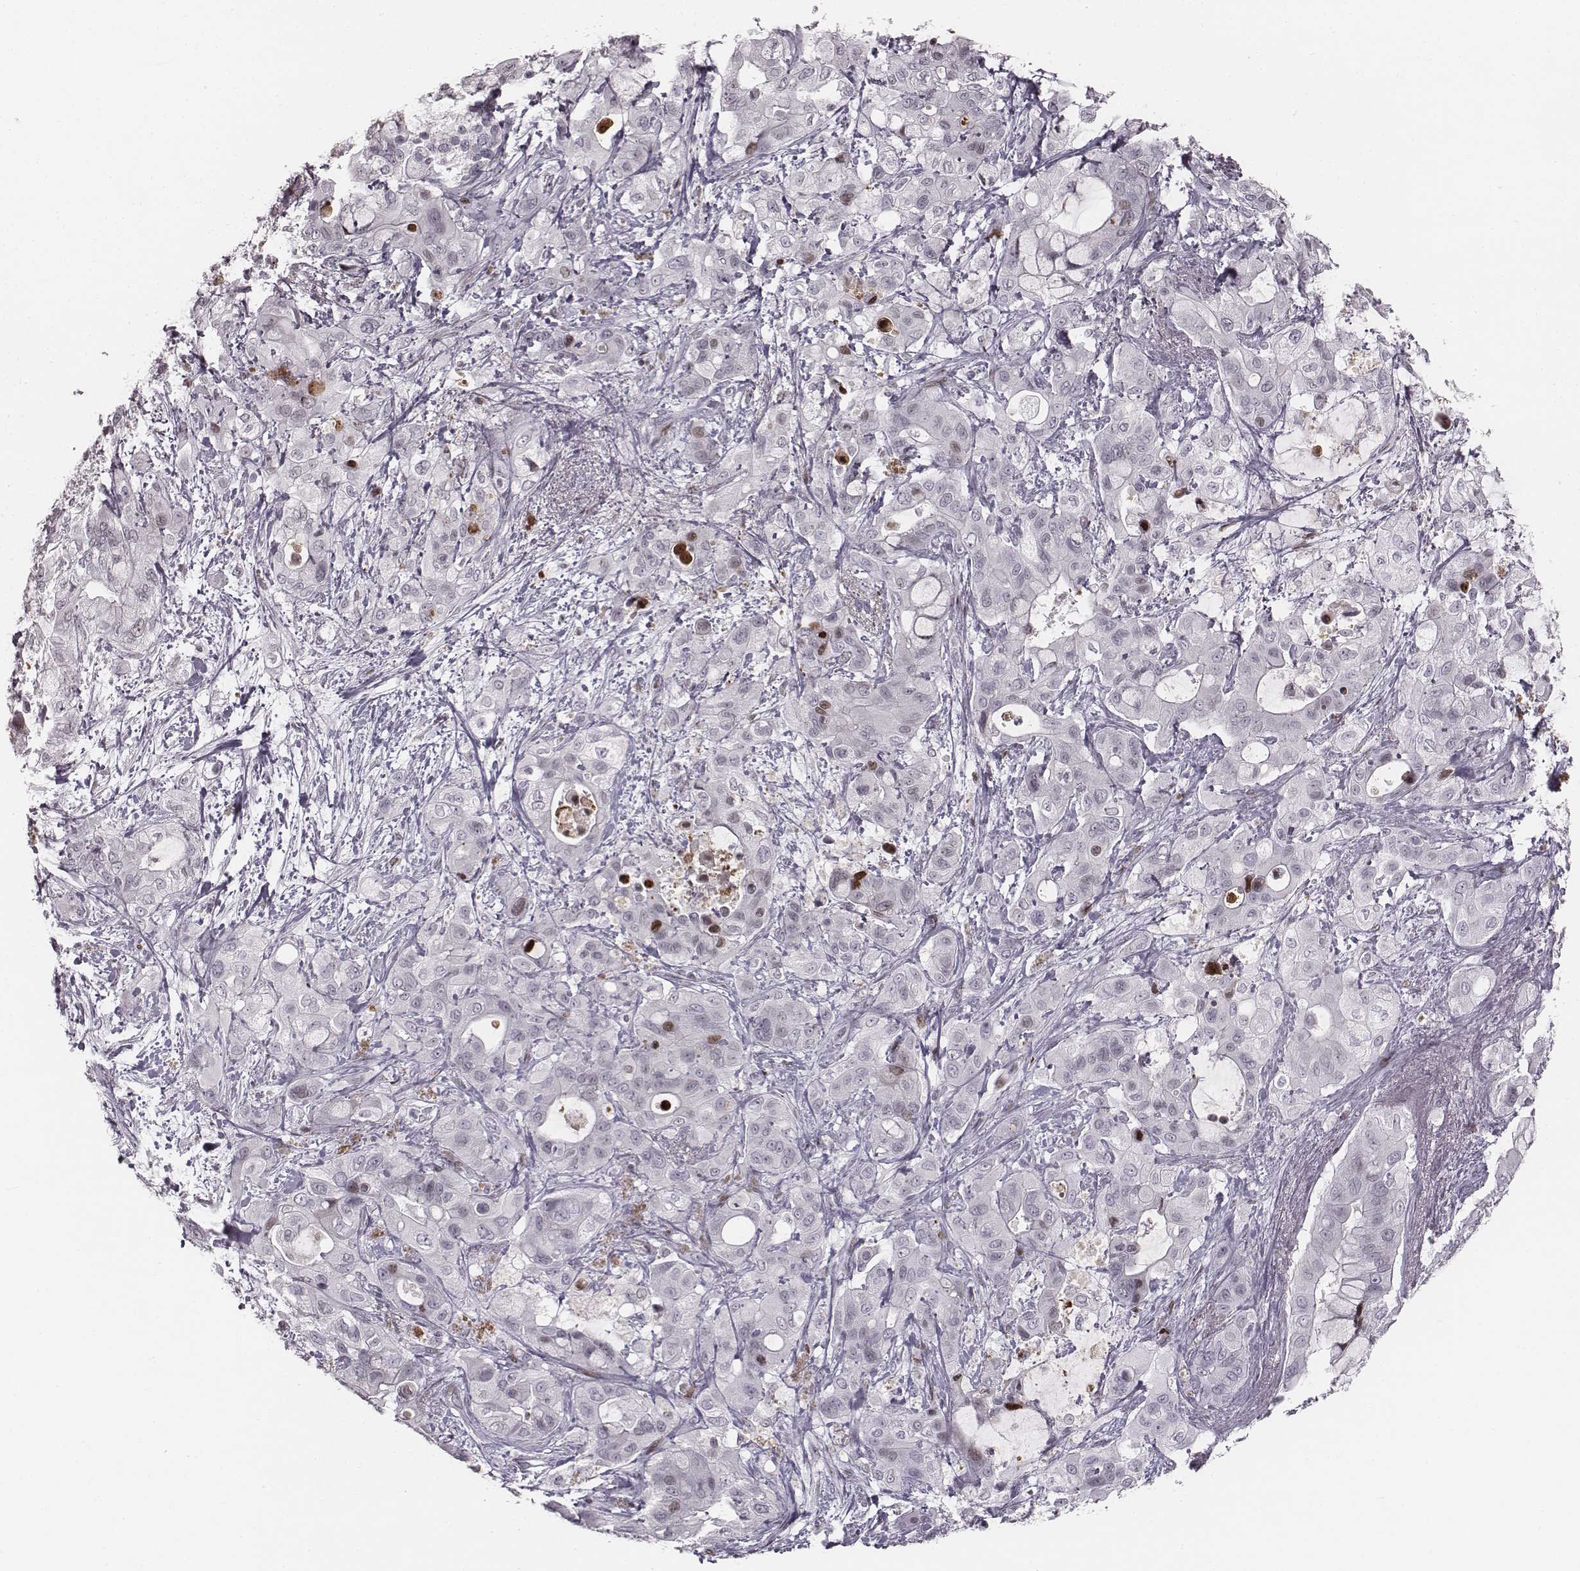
{"staining": {"intensity": "negative", "quantity": "none", "location": "none"}, "tissue": "pancreatic cancer", "cell_type": "Tumor cells", "image_type": "cancer", "snomed": [{"axis": "morphology", "description": "Adenocarcinoma, NOS"}, {"axis": "topography", "description": "Pancreas"}], "caption": "High magnification brightfield microscopy of pancreatic adenocarcinoma stained with DAB (3,3'-diaminobenzidine) (brown) and counterstained with hematoxylin (blue): tumor cells show no significant positivity.", "gene": "NDC1", "patient": {"sex": "male", "age": 71}}